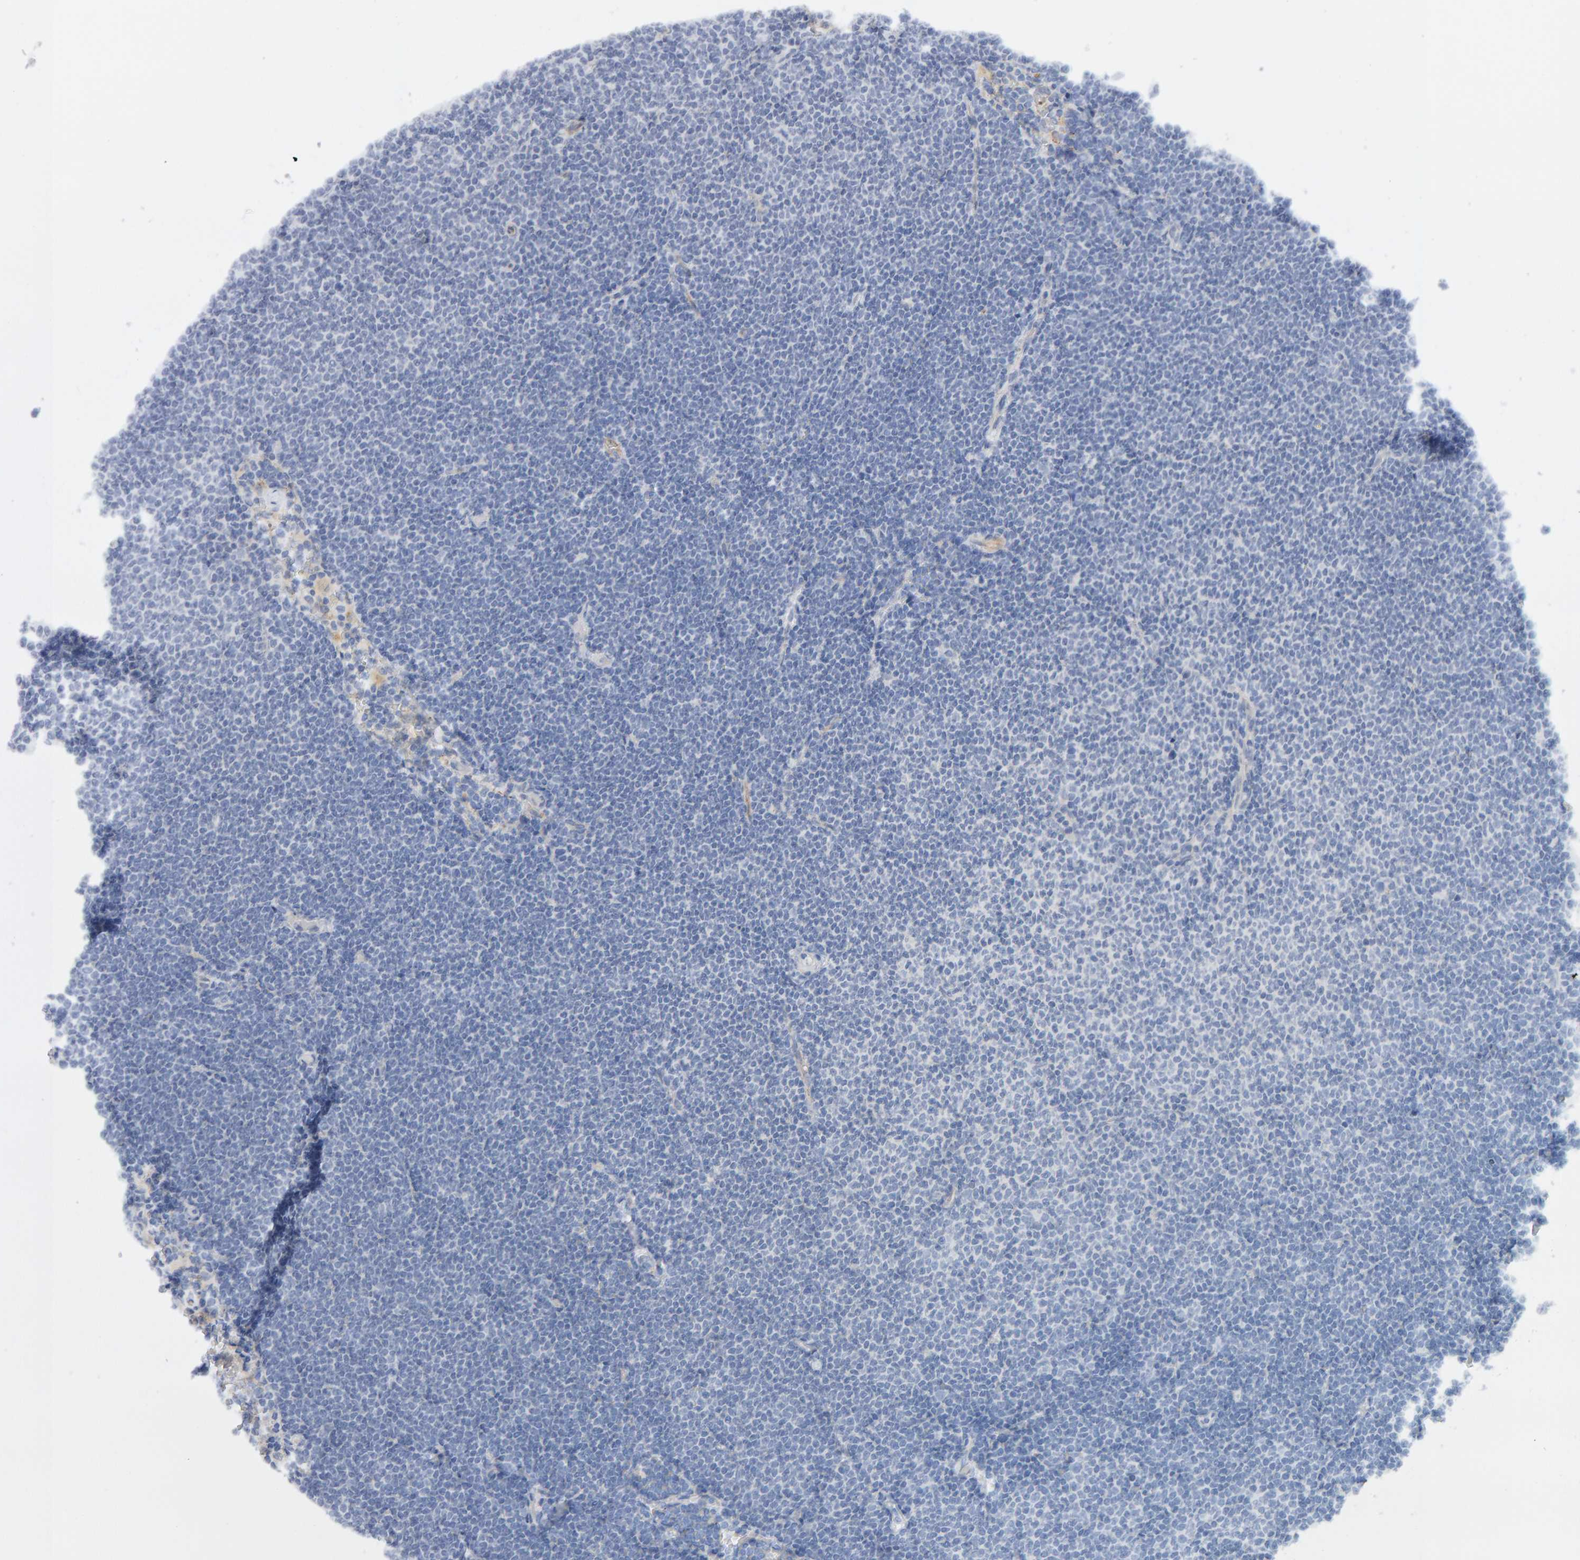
{"staining": {"intensity": "negative", "quantity": "none", "location": "none"}, "tissue": "lymphoma", "cell_type": "Tumor cells", "image_type": "cancer", "snomed": [{"axis": "morphology", "description": "Malignant lymphoma, non-Hodgkin's type, Low grade"}, {"axis": "topography", "description": "Lymph node"}], "caption": "Immunohistochemistry photomicrograph of neoplastic tissue: human malignant lymphoma, non-Hodgkin's type (low-grade) stained with DAB reveals no significant protein staining in tumor cells.", "gene": "METRNL", "patient": {"sex": "female", "age": 53}}